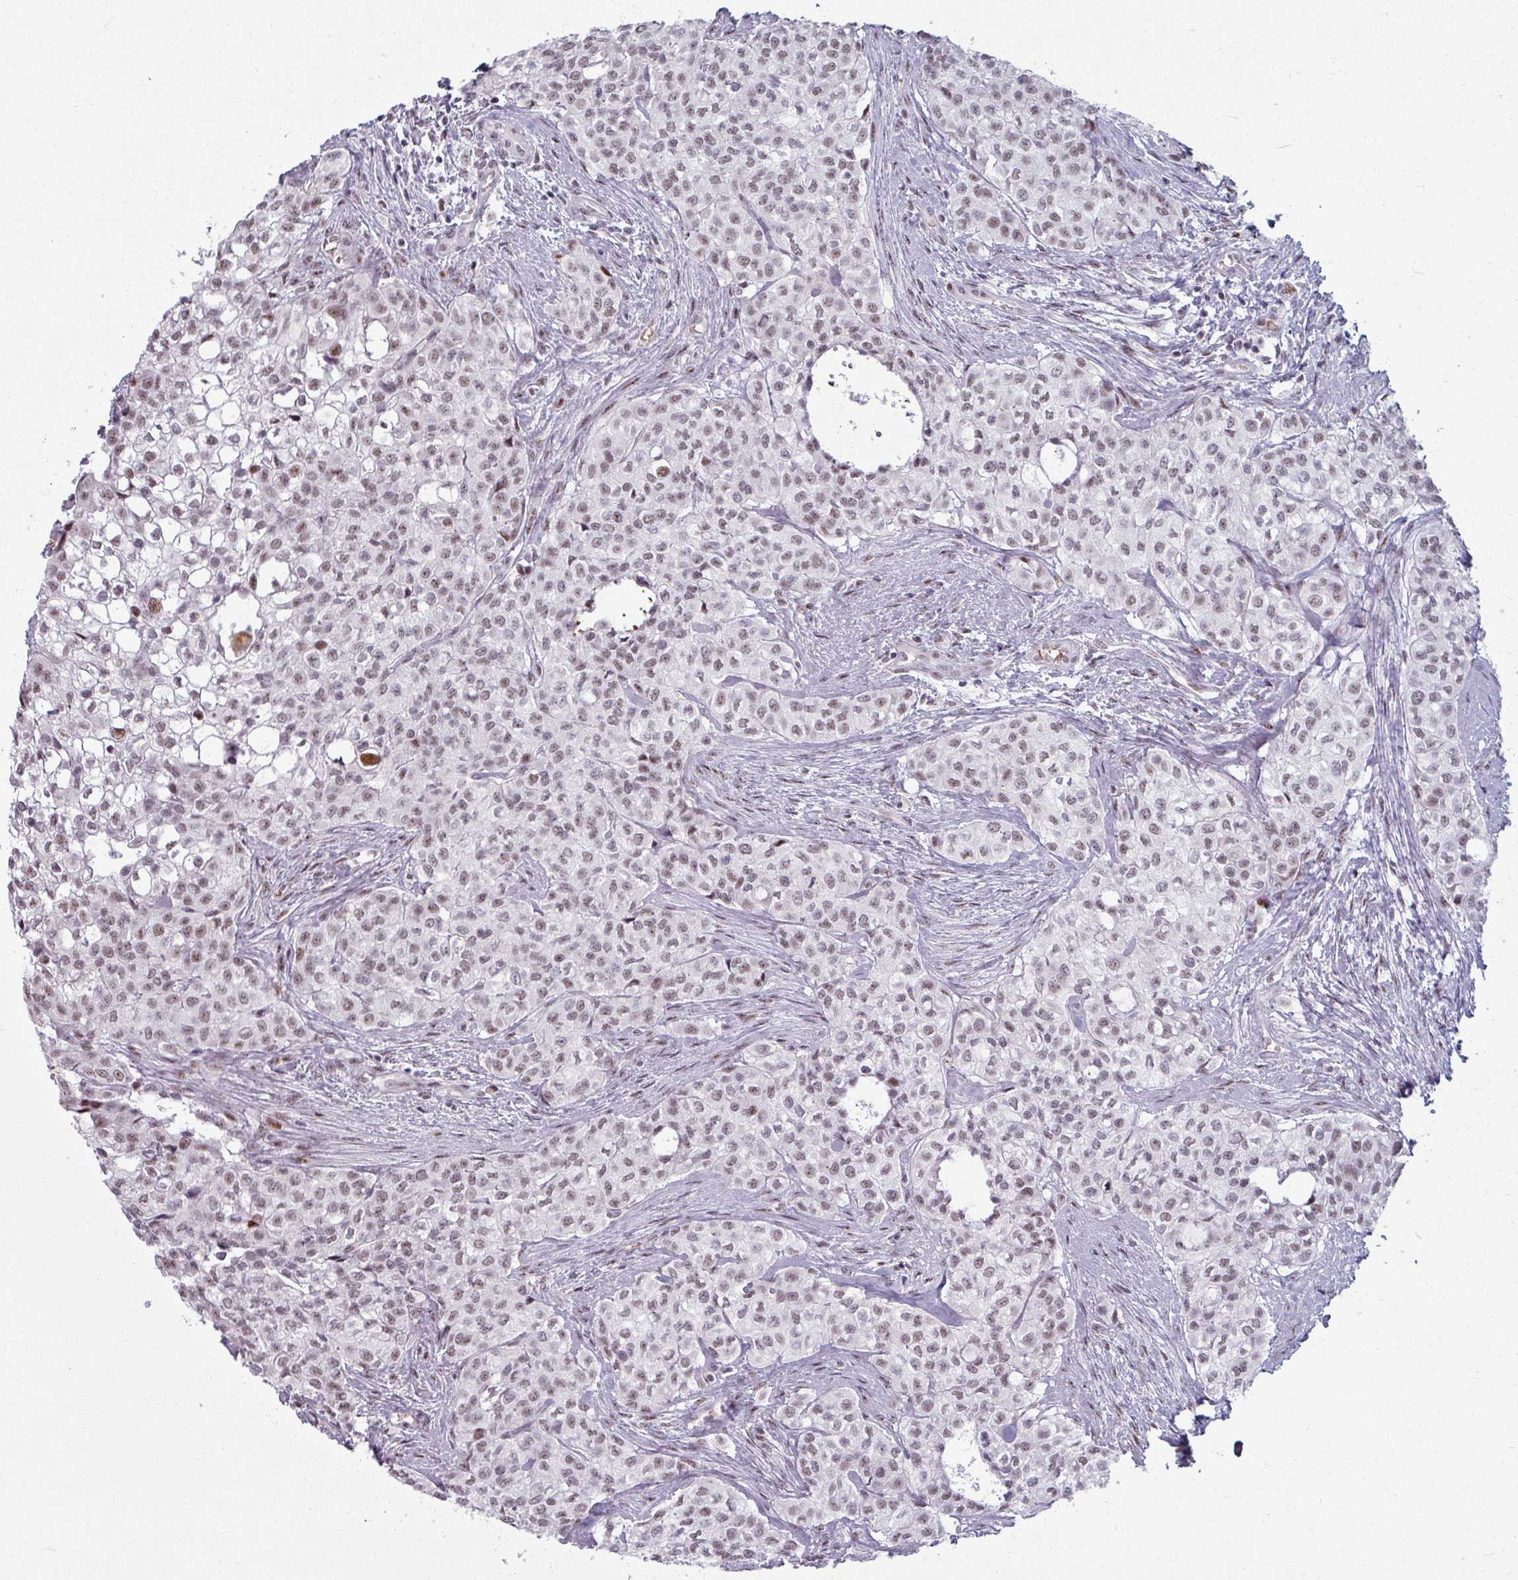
{"staining": {"intensity": "weak", "quantity": ">75%", "location": "nuclear"}, "tissue": "head and neck cancer", "cell_type": "Tumor cells", "image_type": "cancer", "snomed": [{"axis": "morphology", "description": "Adenocarcinoma, NOS"}, {"axis": "topography", "description": "Head-Neck"}], "caption": "Protein analysis of head and neck cancer (adenocarcinoma) tissue demonstrates weak nuclear positivity in about >75% of tumor cells.", "gene": "NCOR1", "patient": {"sex": "male", "age": 81}}